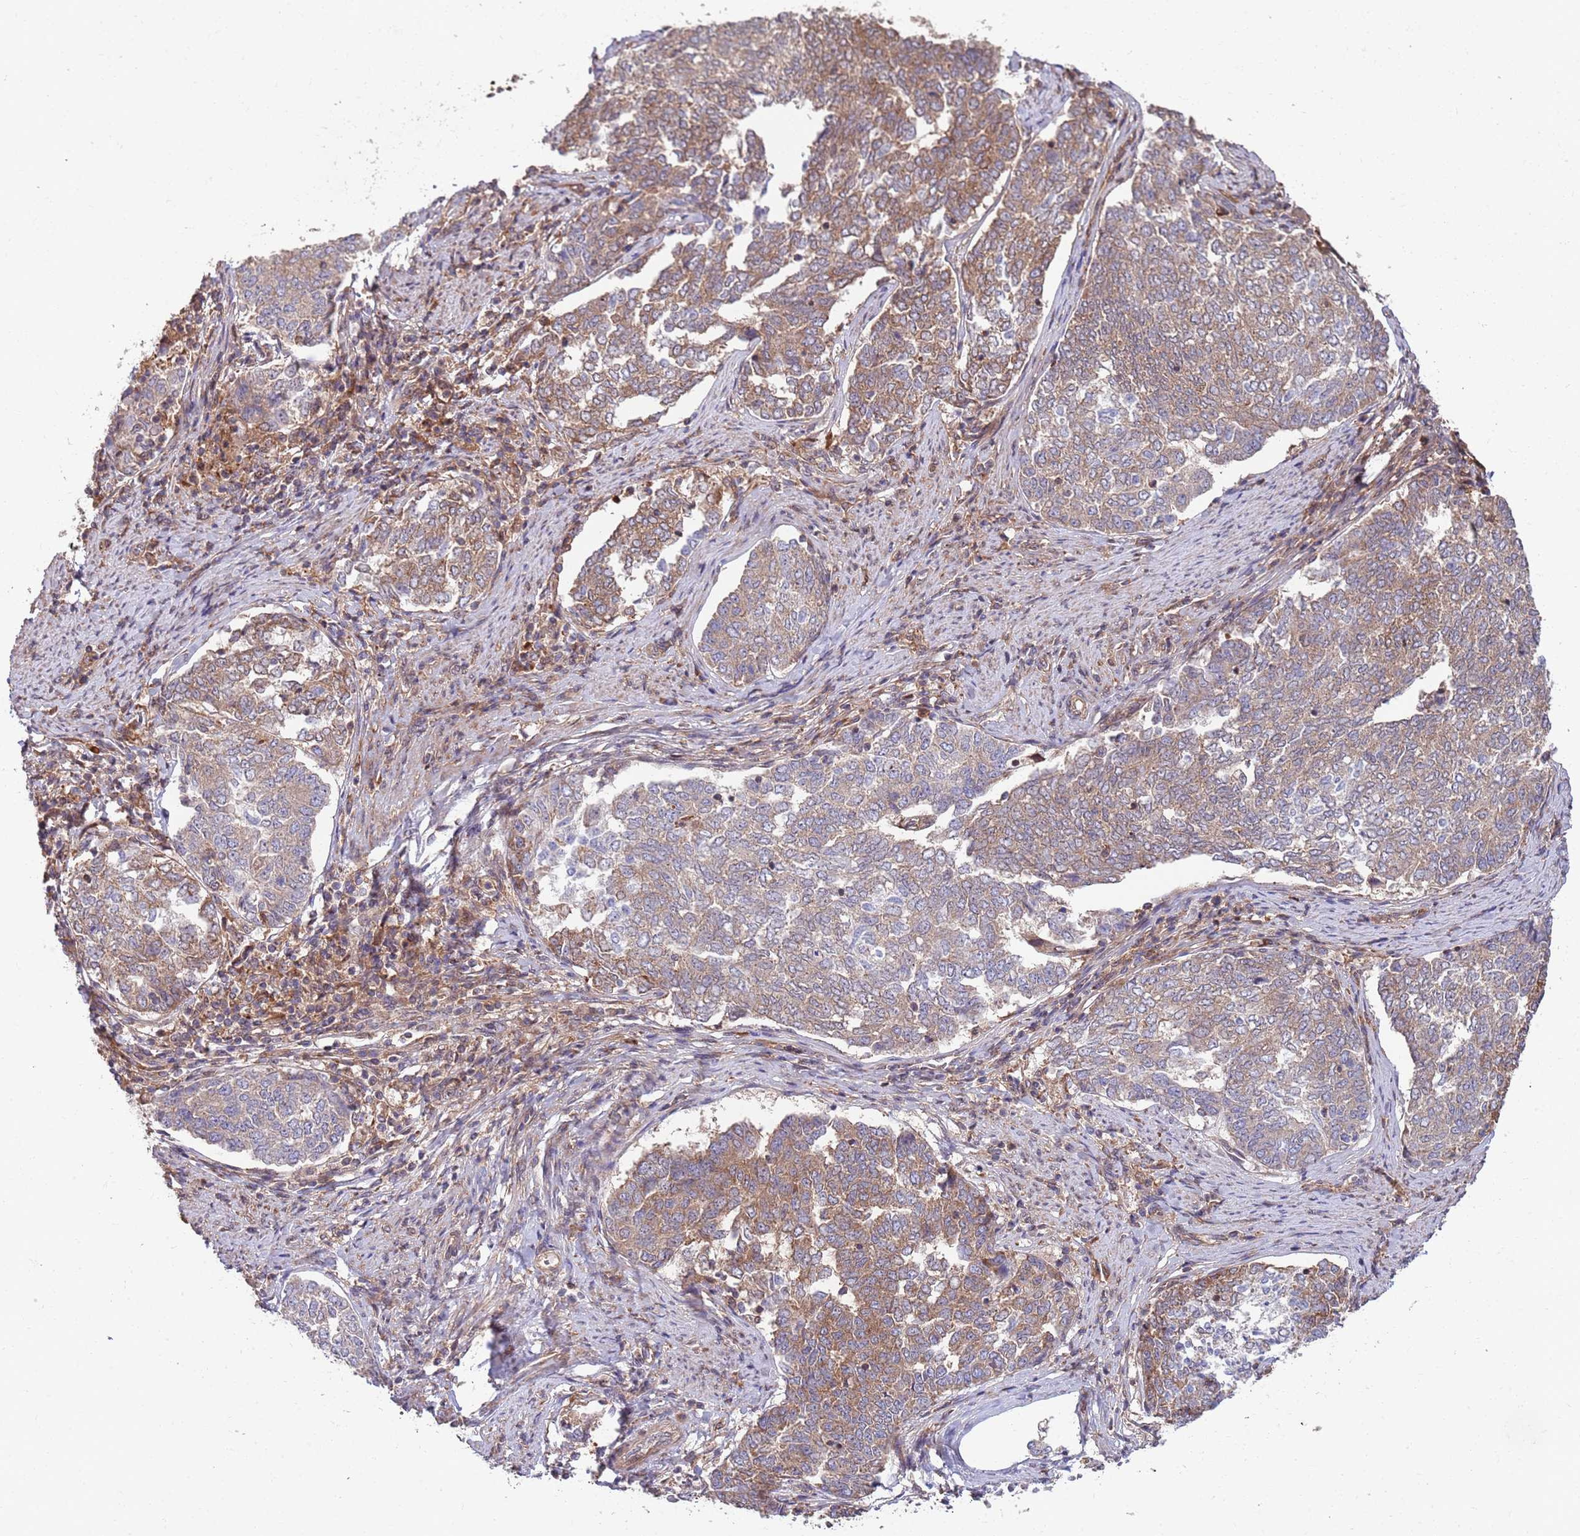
{"staining": {"intensity": "moderate", "quantity": "25%-75%", "location": "cytoplasmic/membranous"}, "tissue": "endometrial cancer", "cell_type": "Tumor cells", "image_type": "cancer", "snomed": [{"axis": "morphology", "description": "Adenocarcinoma, NOS"}, {"axis": "topography", "description": "Endometrium"}], "caption": "Protein staining demonstrates moderate cytoplasmic/membranous staining in approximately 25%-75% of tumor cells in endometrial cancer.", "gene": "RNF19B", "patient": {"sex": "female", "age": 80}}